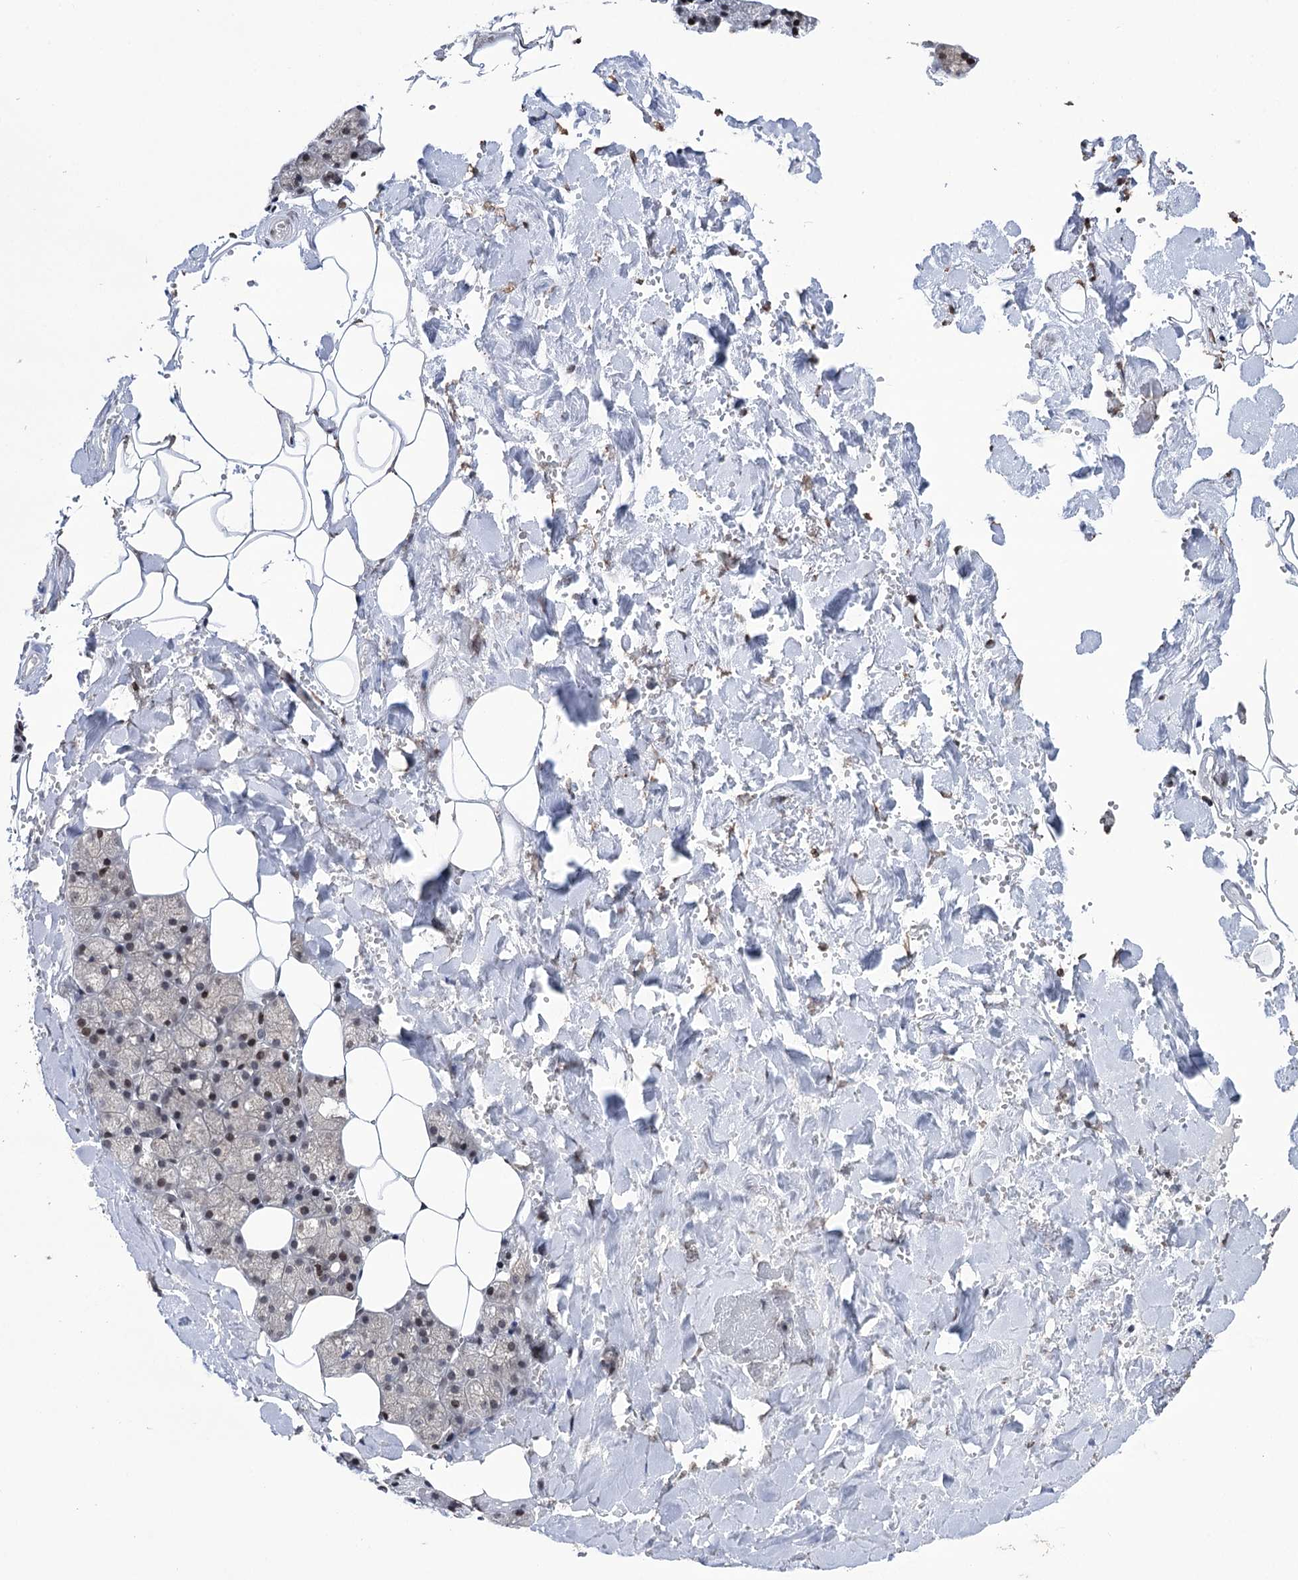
{"staining": {"intensity": "weak", "quantity": "25%-75%", "location": "cytoplasmic/membranous,nuclear"}, "tissue": "salivary gland", "cell_type": "Glandular cells", "image_type": "normal", "snomed": [{"axis": "morphology", "description": "Normal tissue, NOS"}, {"axis": "topography", "description": "Salivary gland"}], "caption": "Brown immunohistochemical staining in unremarkable salivary gland reveals weak cytoplasmic/membranous,nuclear expression in approximately 25%-75% of glandular cells. The protein of interest is shown in brown color, while the nuclei are stained blue.", "gene": "CCDC77", "patient": {"sex": "male", "age": 62}}